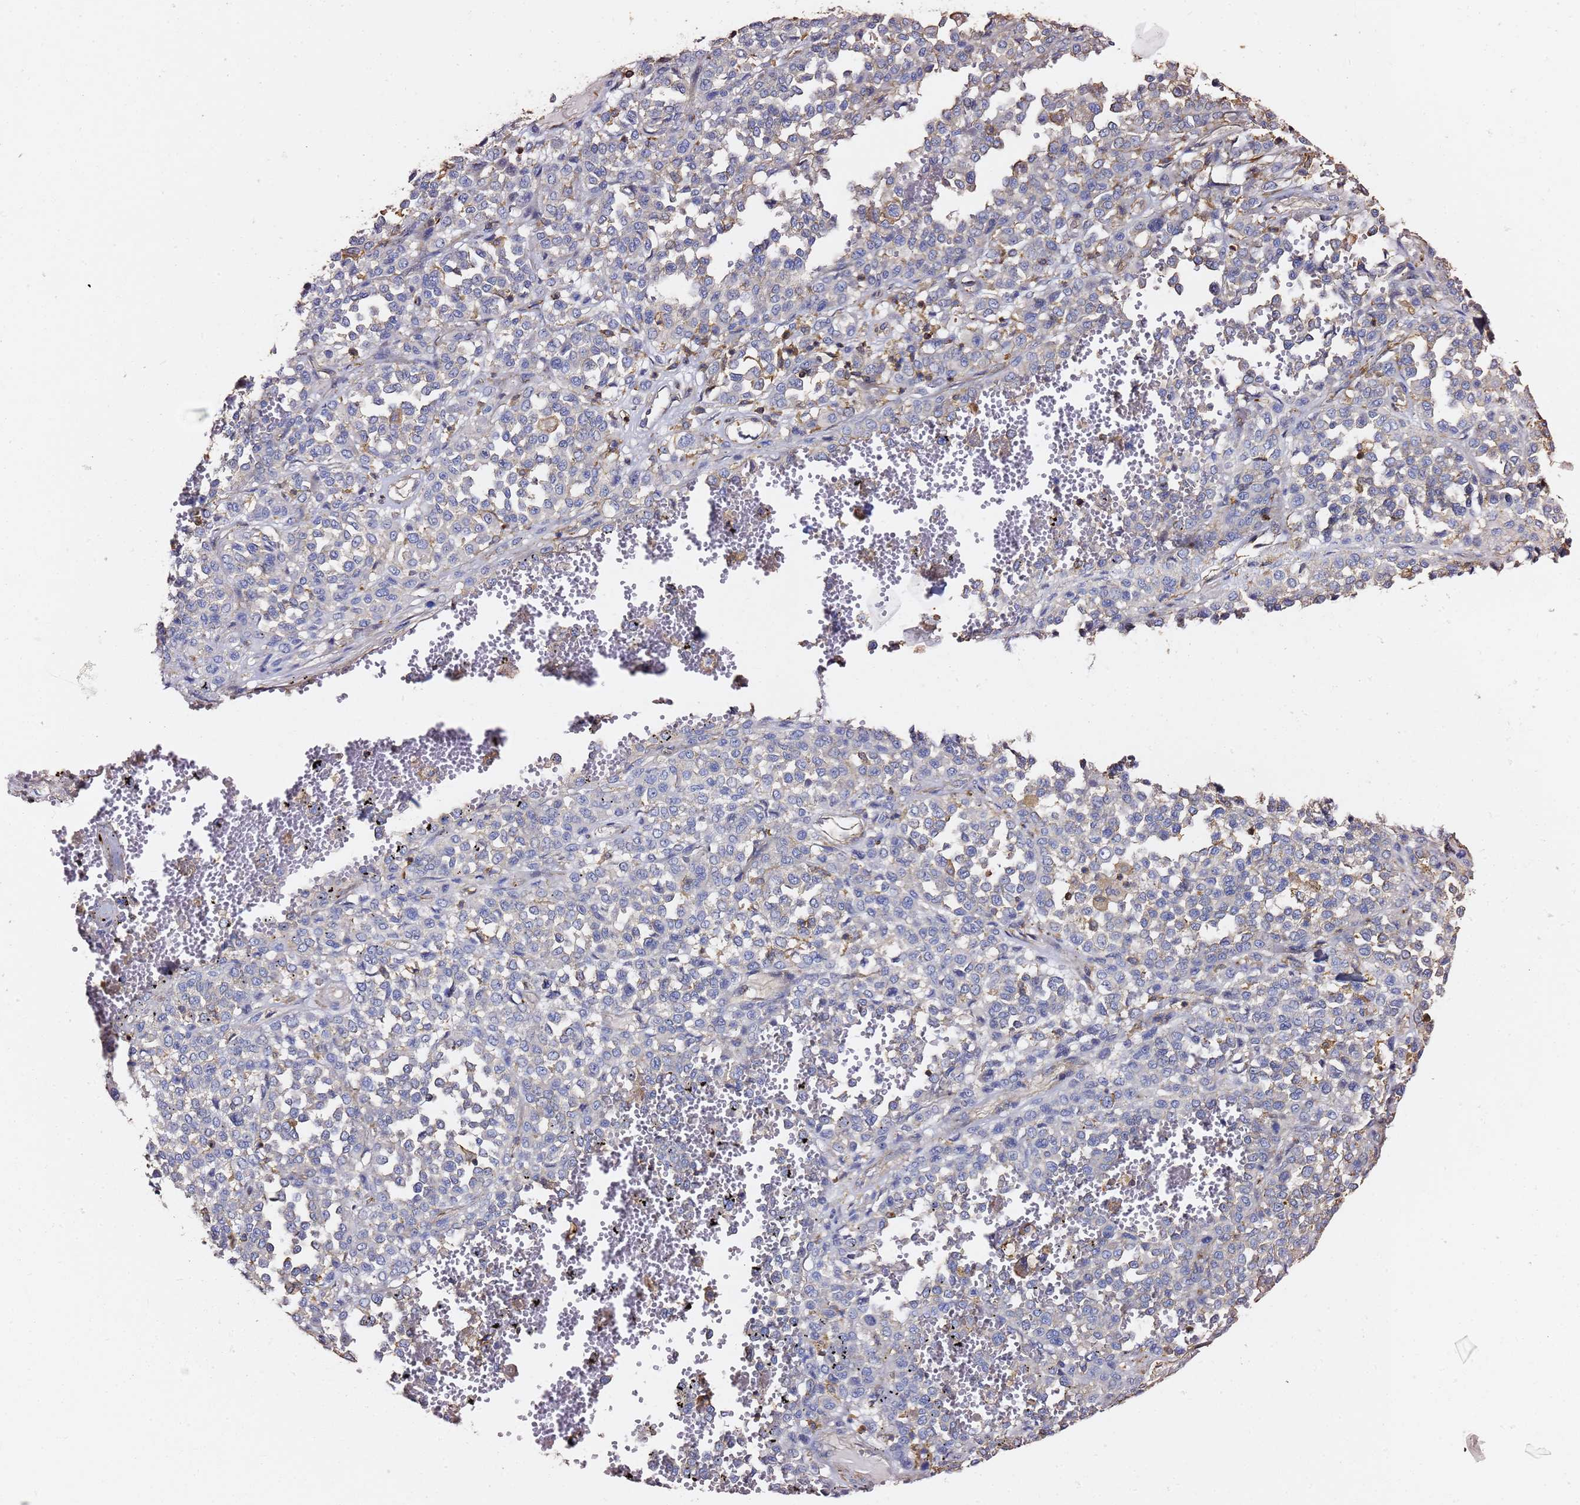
{"staining": {"intensity": "negative", "quantity": "none", "location": "none"}, "tissue": "melanoma", "cell_type": "Tumor cells", "image_type": "cancer", "snomed": [{"axis": "morphology", "description": "Malignant melanoma, Metastatic site"}, {"axis": "topography", "description": "Pancreas"}], "caption": "Image shows no significant protein positivity in tumor cells of malignant melanoma (metastatic site).", "gene": "ZFP36L2", "patient": {"sex": "female", "age": 30}}